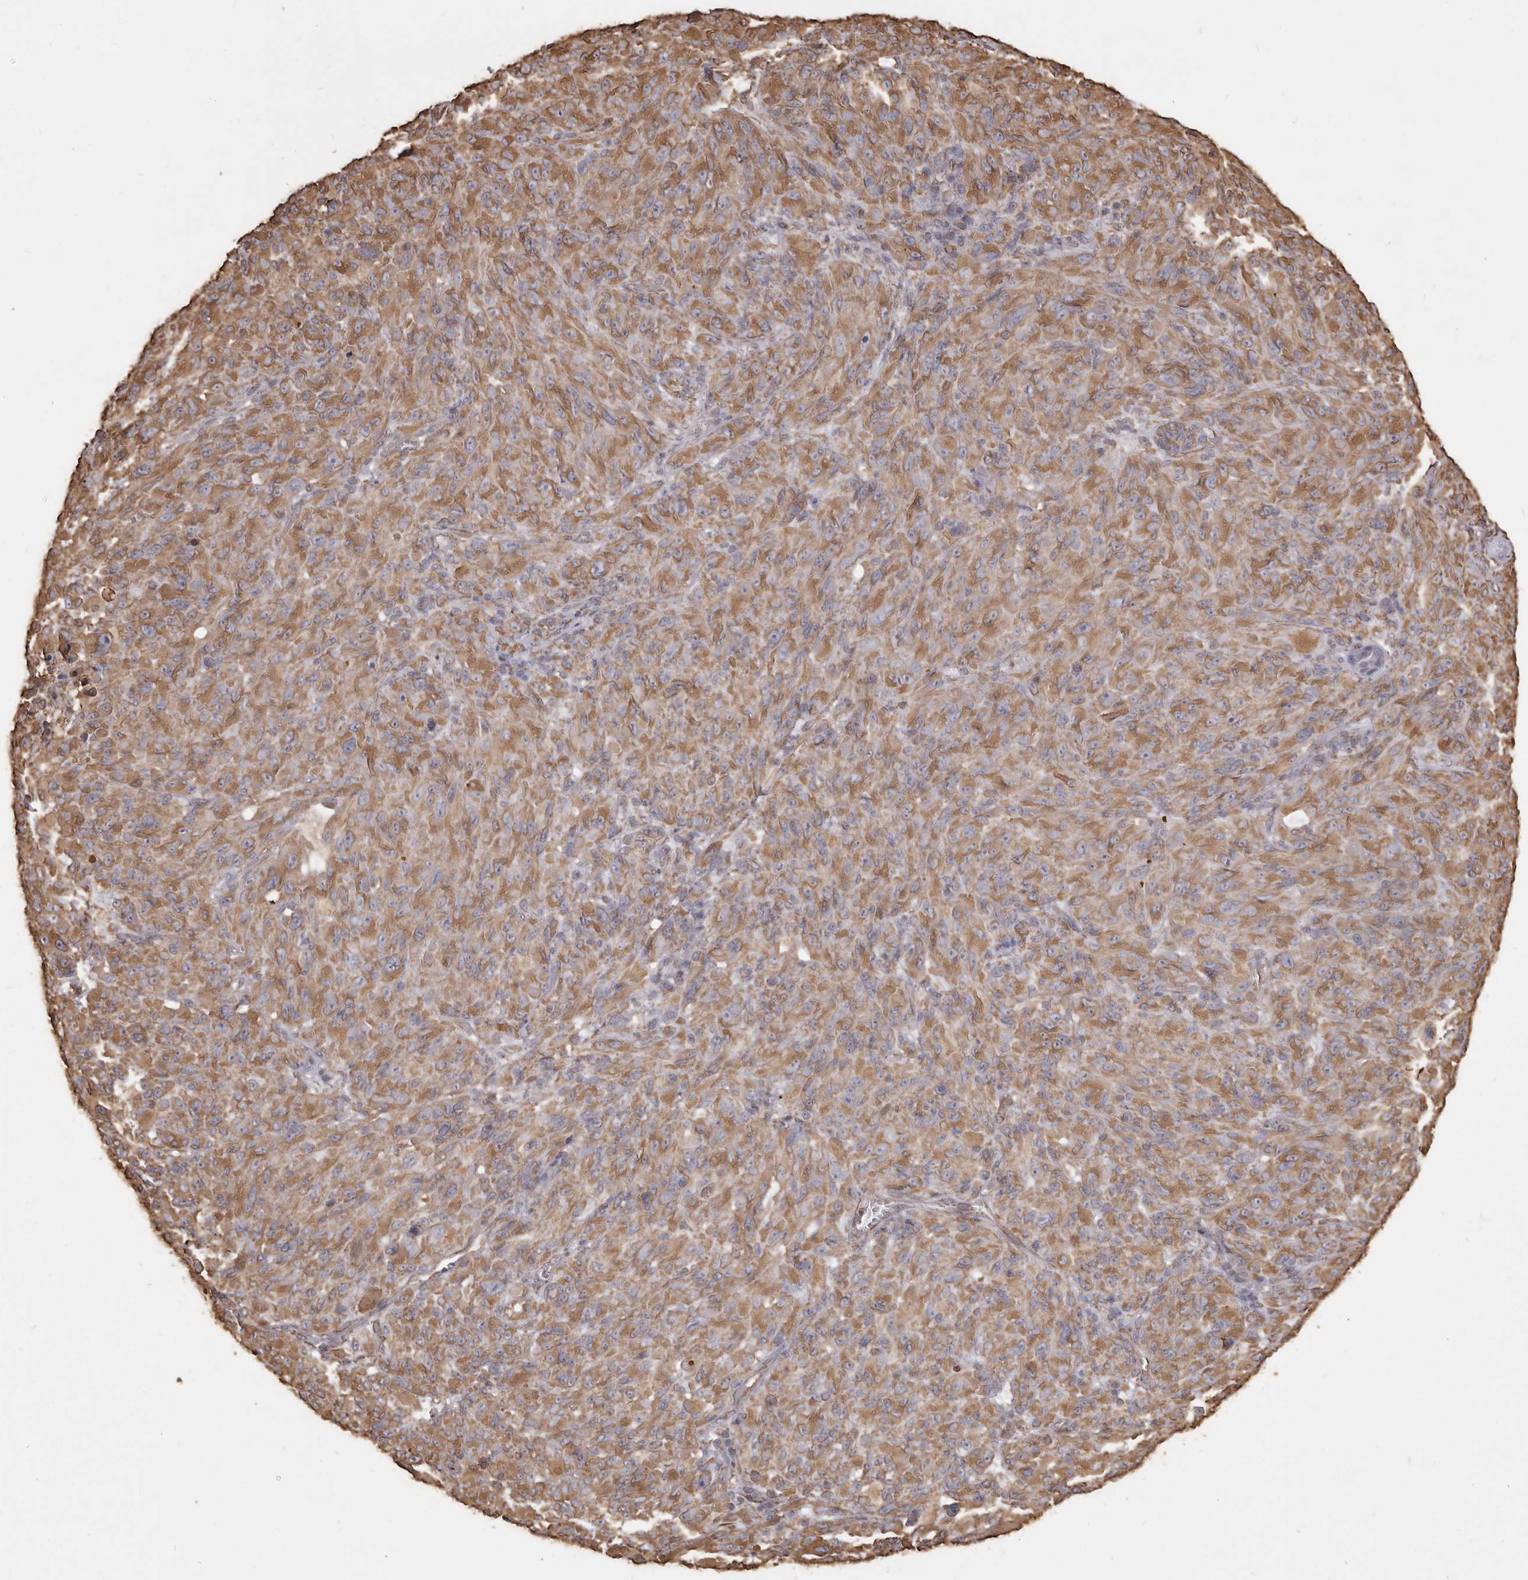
{"staining": {"intensity": "moderate", "quantity": ">75%", "location": "cytoplasmic/membranous"}, "tissue": "melanoma", "cell_type": "Tumor cells", "image_type": "cancer", "snomed": [{"axis": "morphology", "description": "Malignant melanoma, NOS"}, {"axis": "topography", "description": "Skin of head"}], "caption": "Malignant melanoma stained with immunohistochemistry (IHC) displays moderate cytoplasmic/membranous staining in about >75% of tumor cells.", "gene": "MTURN", "patient": {"sex": "male", "age": 96}}